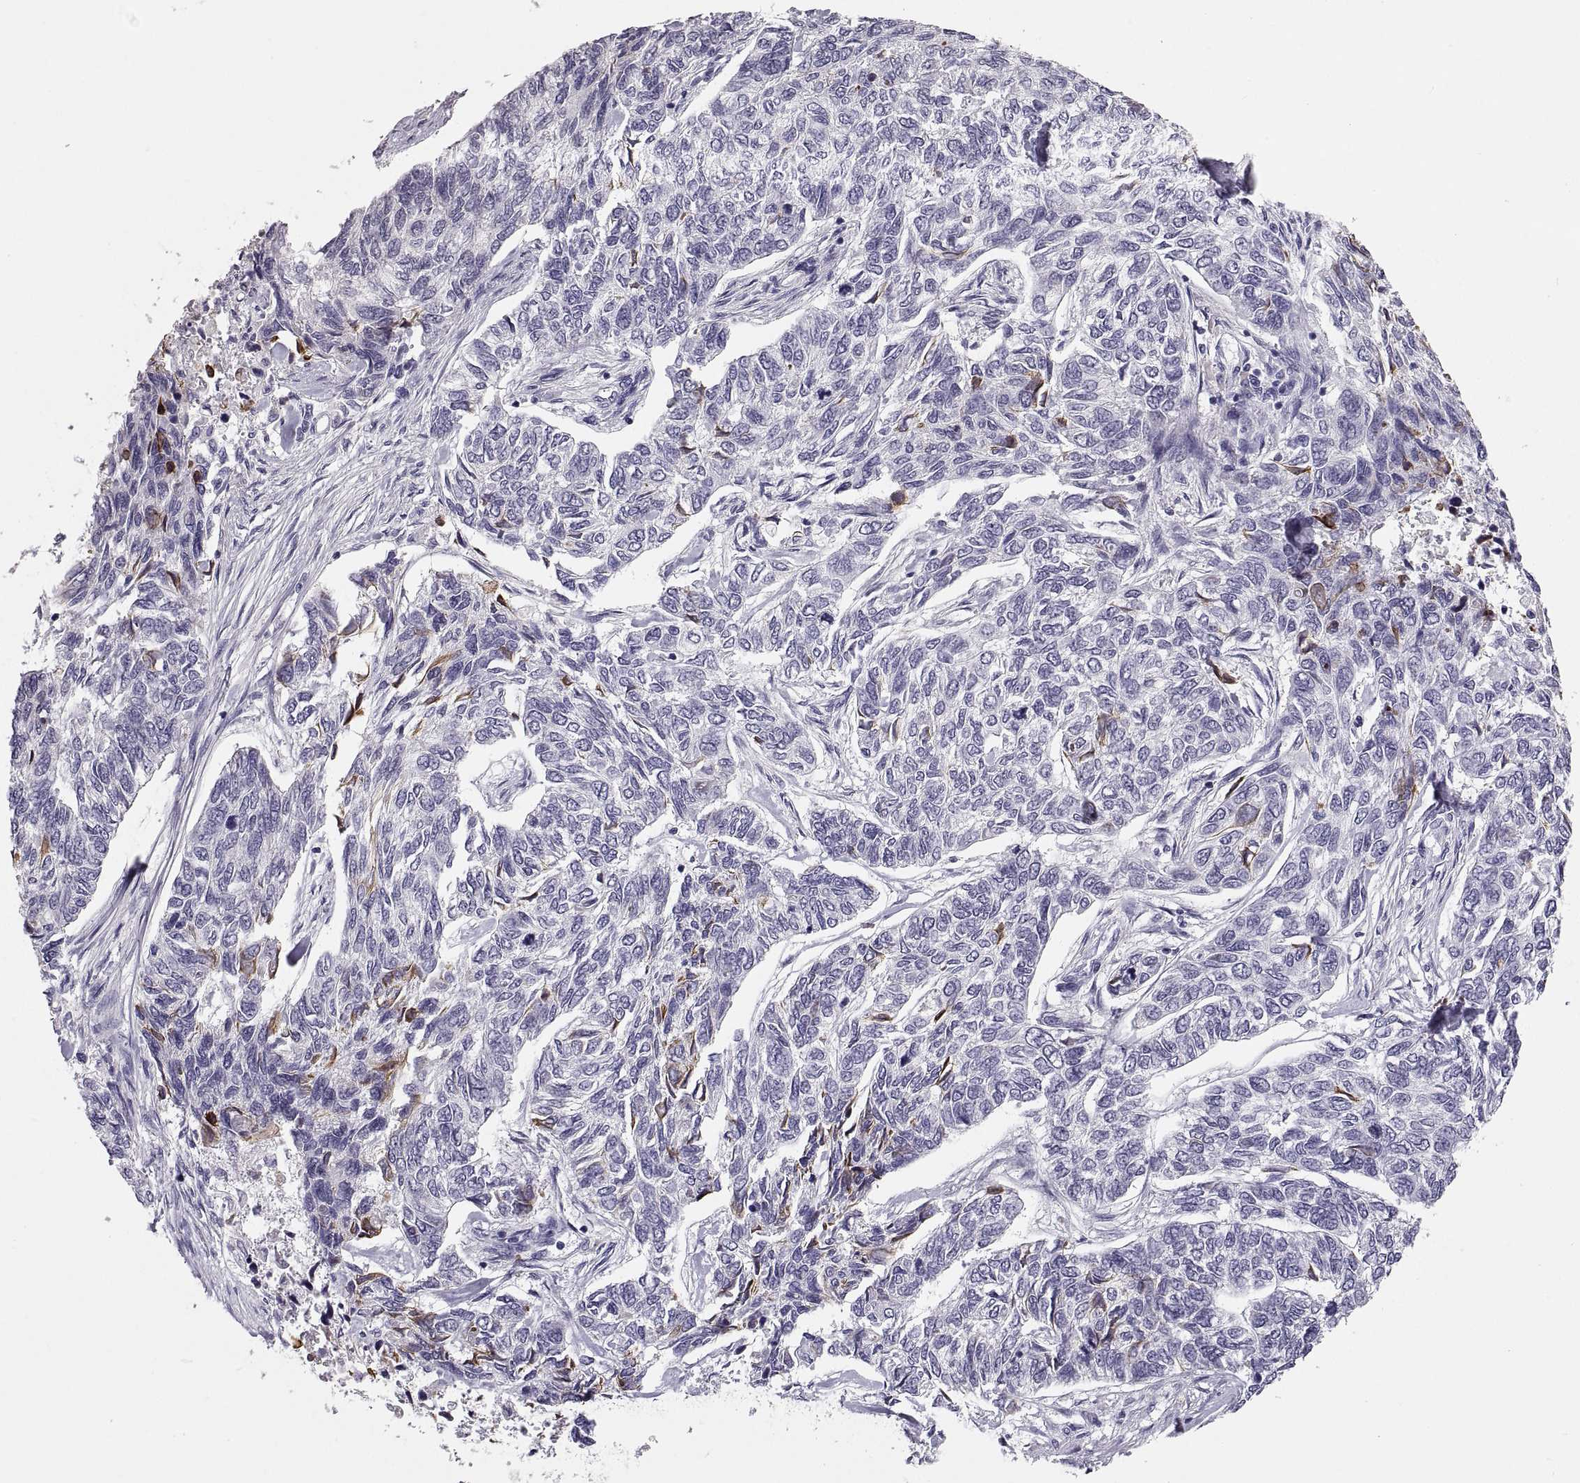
{"staining": {"intensity": "negative", "quantity": "none", "location": "none"}, "tissue": "skin cancer", "cell_type": "Tumor cells", "image_type": "cancer", "snomed": [{"axis": "morphology", "description": "Basal cell carcinoma"}, {"axis": "topography", "description": "Skin"}], "caption": "This is an immunohistochemistry histopathology image of human skin cancer (basal cell carcinoma). There is no staining in tumor cells.", "gene": "MAGEB18", "patient": {"sex": "female", "age": 65}}